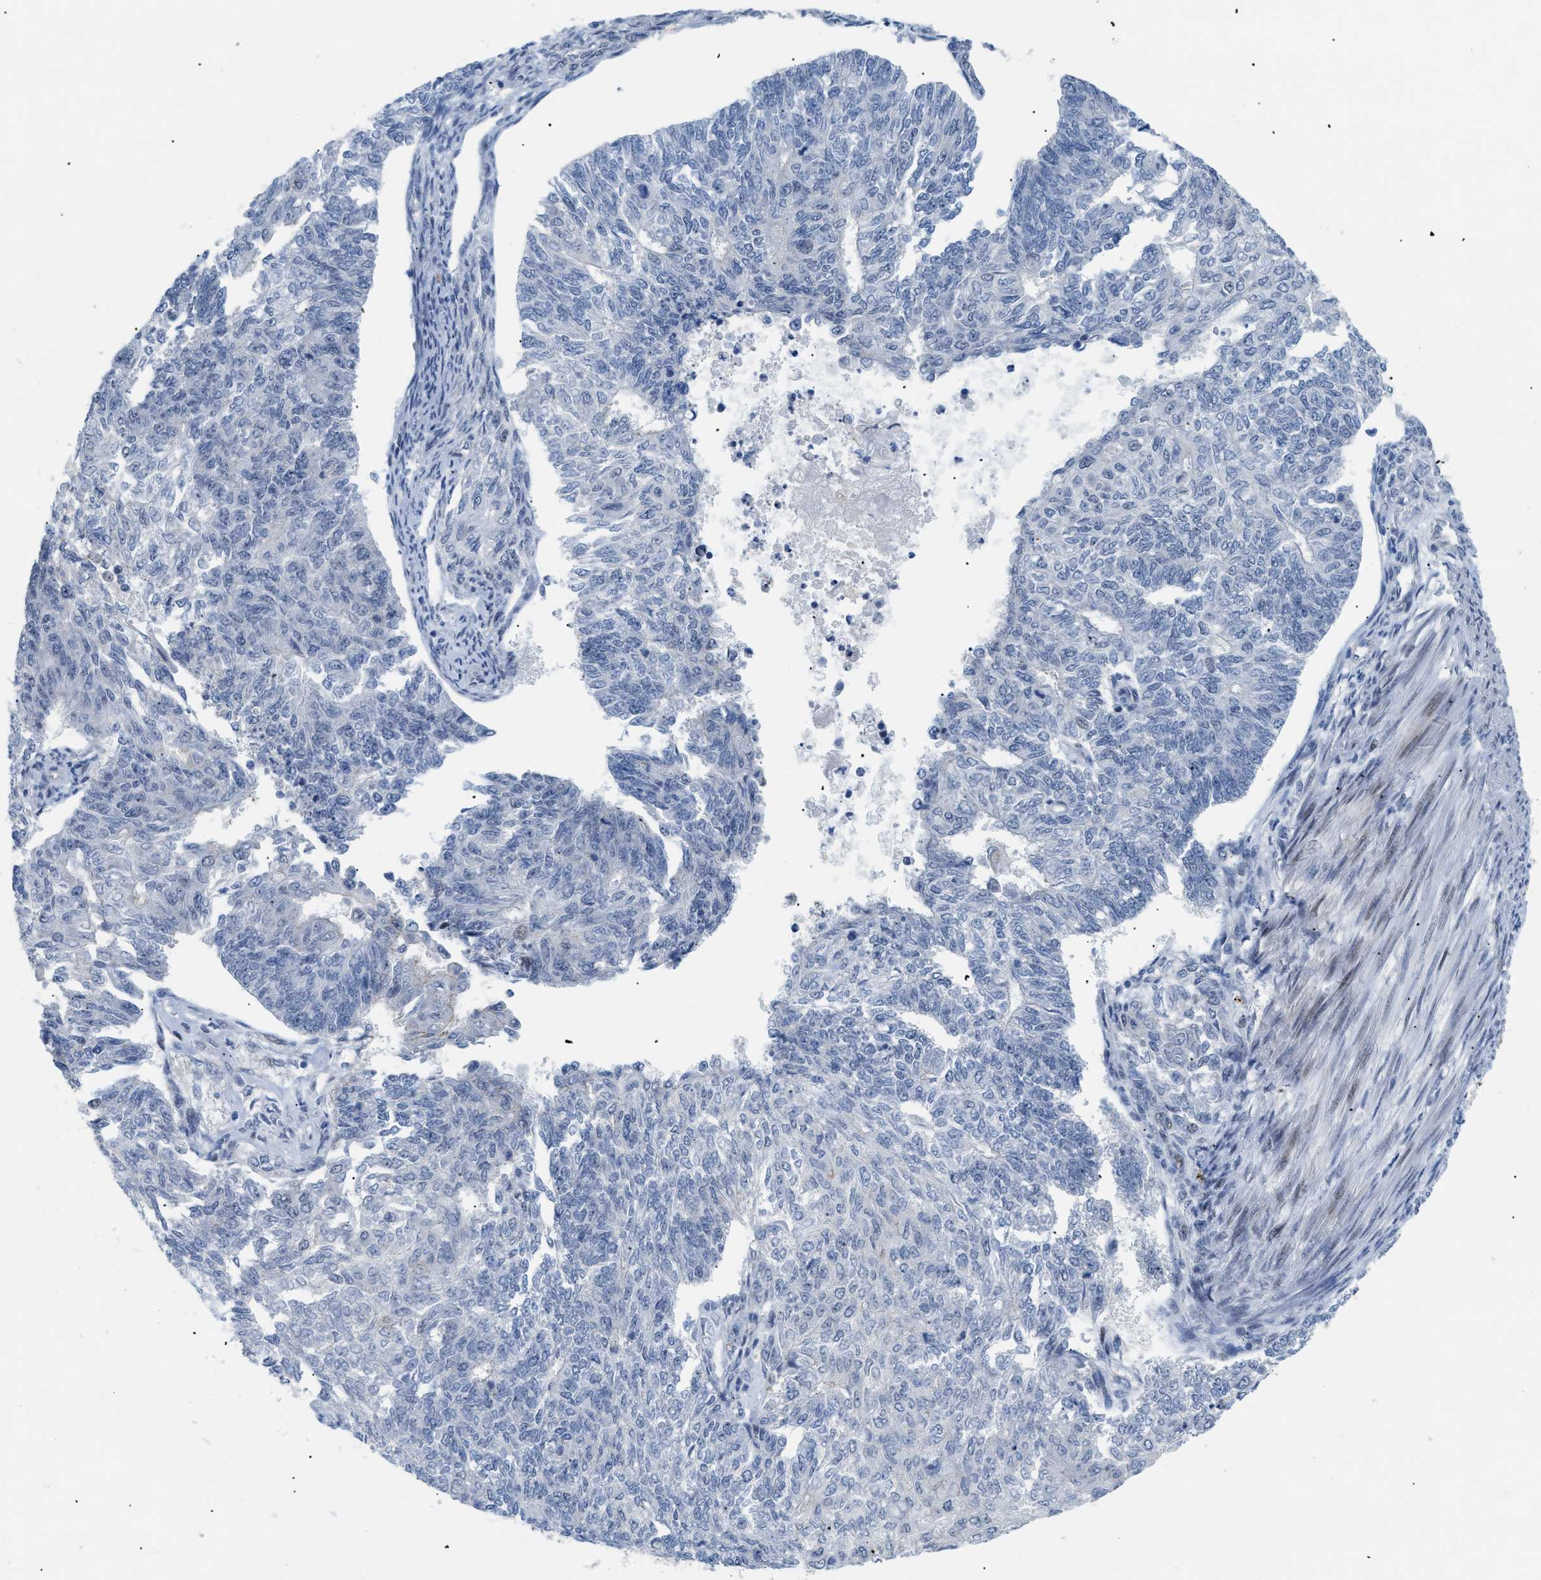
{"staining": {"intensity": "negative", "quantity": "none", "location": "none"}, "tissue": "endometrial cancer", "cell_type": "Tumor cells", "image_type": "cancer", "snomed": [{"axis": "morphology", "description": "Adenocarcinoma, NOS"}, {"axis": "topography", "description": "Endometrium"}], "caption": "Immunohistochemistry histopathology image of human endometrial cancer (adenocarcinoma) stained for a protein (brown), which demonstrates no staining in tumor cells.", "gene": "MED1", "patient": {"sex": "female", "age": 32}}